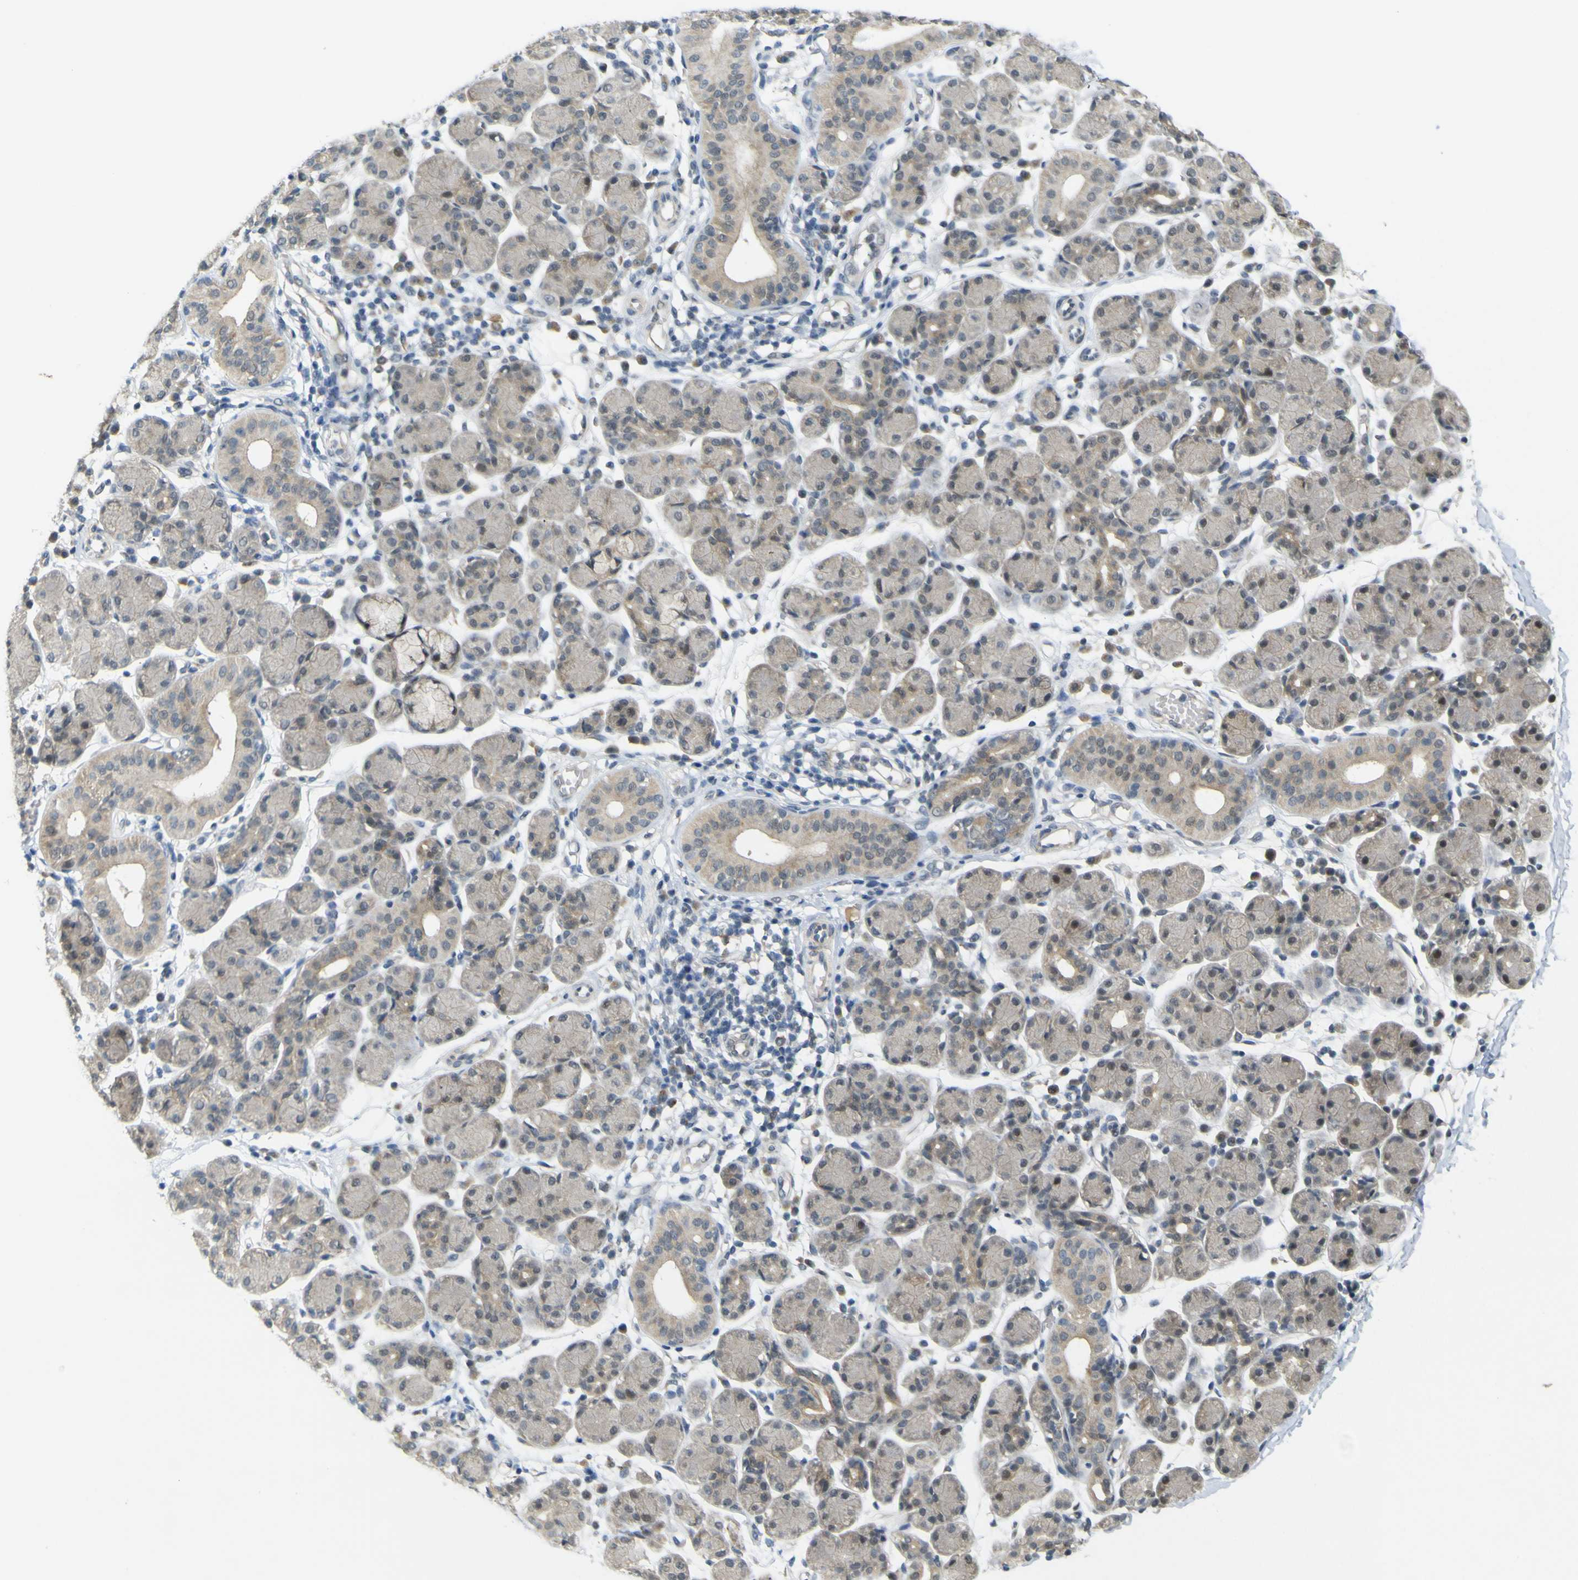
{"staining": {"intensity": "weak", "quantity": ">75%", "location": "cytoplasmic/membranous"}, "tissue": "salivary gland", "cell_type": "Glandular cells", "image_type": "normal", "snomed": [{"axis": "morphology", "description": "Normal tissue, NOS"}, {"axis": "morphology", "description": "Inflammation, NOS"}, {"axis": "topography", "description": "Lymph node"}, {"axis": "topography", "description": "Salivary gland"}], "caption": "A photomicrograph of human salivary gland stained for a protein demonstrates weak cytoplasmic/membranous brown staining in glandular cells. (Stains: DAB (3,3'-diaminobenzidine) in brown, nuclei in blue, Microscopy: brightfield microscopy at high magnification).", "gene": "IGF2R", "patient": {"sex": "male", "age": 3}}